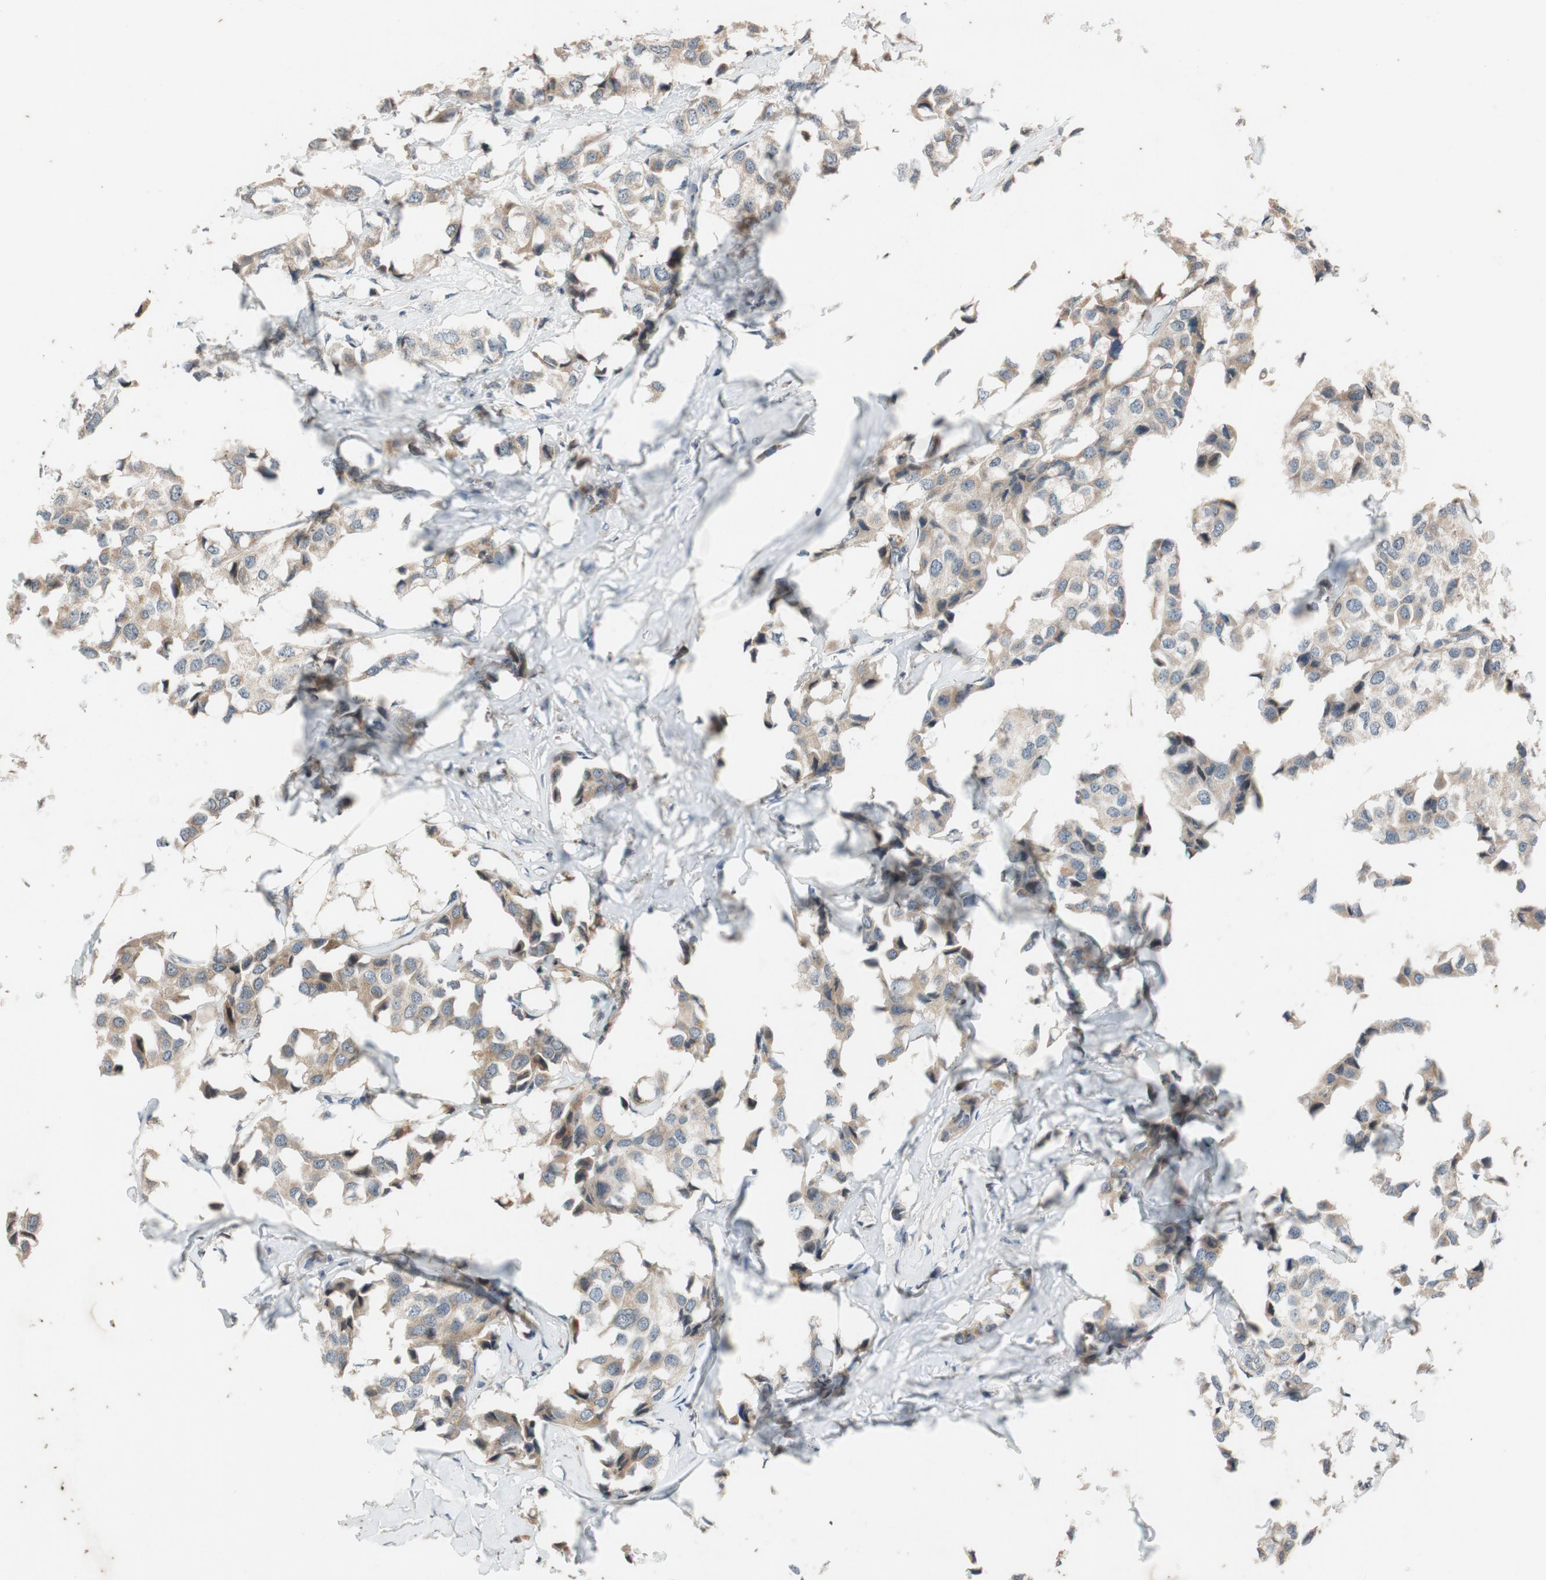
{"staining": {"intensity": "moderate", "quantity": ">75%", "location": "cytoplasmic/membranous"}, "tissue": "breast cancer", "cell_type": "Tumor cells", "image_type": "cancer", "snomed": [{"axis": "morphology", "description": "Duct carcinoma"}, {"axis": "topography", "description": "Breast"}], "caption": "IHC of human breast infiltrating ductal carcinoma reveals medium levels of moderate cytoplasmic/membranous expression in approximately >75% of tumor cells.", "gene": "ATP2C1", "patient": {"sex": "female", "age": 80}}